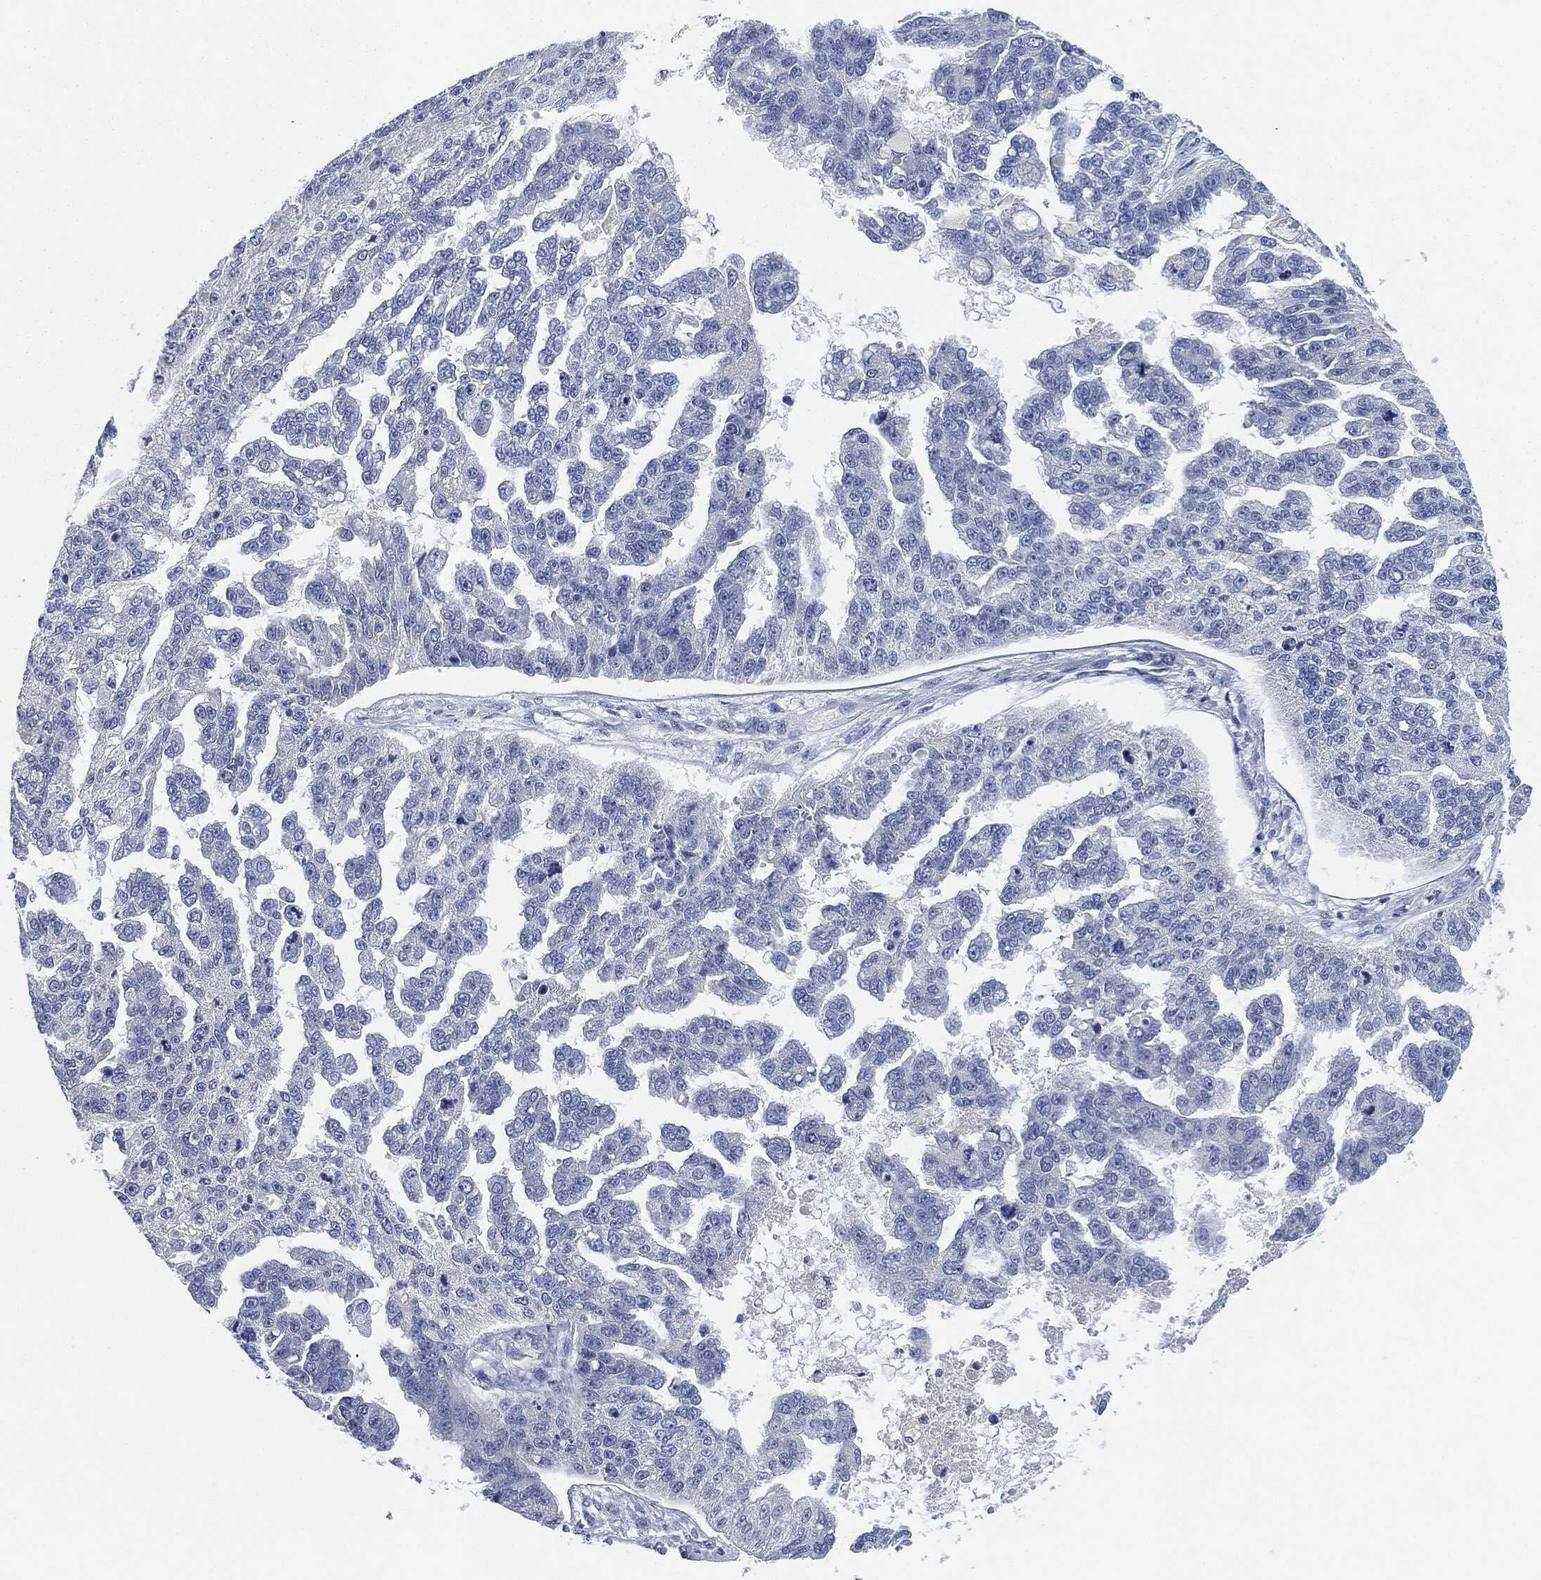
{"staining": {"intensity": "negative", "quantity": "none", "location": "none"}, "tissue": "ovarian cancer", "cell_type": "Tumor cells", "image_type": "cancer", "snomed": [{"axis": "morphology", "description": "Cystadenocarcinoma, serous, NOS"}, {"axis": "topography", "description": "Ovary"}], "caption": "Tumor cells are negative for brown protein staining in ovarian serous cystadenocarcinoma.", "gene": "NTRK1", "patient": {"sex": "female", "age": 58}}